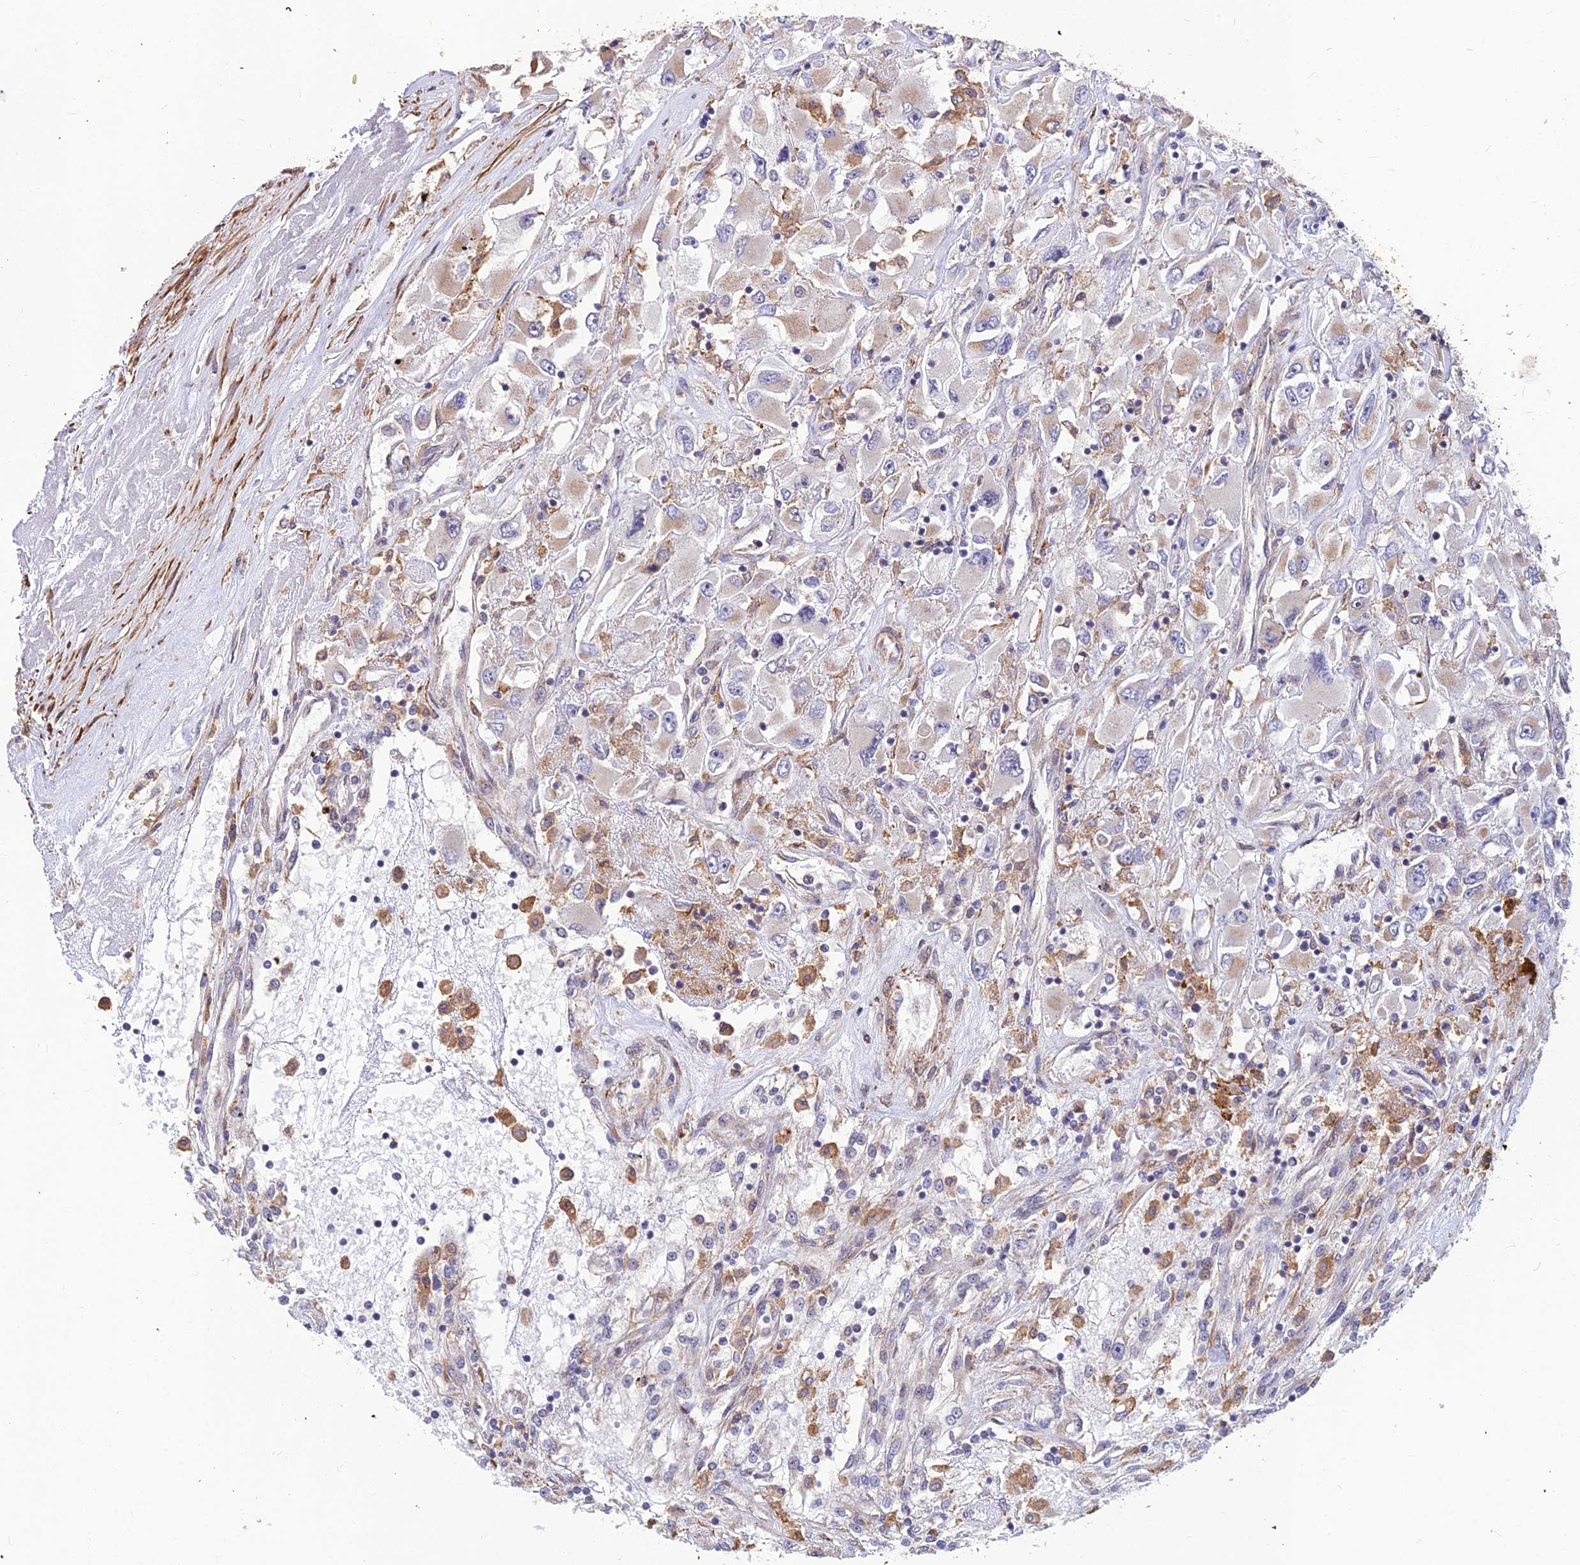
{"staining": {"intensity": "negative", "quantity": "none", "location": "none"}, "tissue": "renal cancer", "cell_type": "Tumor cells", "image_type": "cancer", "snomed": [{"axis": "morphology", "description": "Adenocarcinoma, NOS"}, {"axis": "topography", "description": "Kidney"}], "caption": "Tumor cells are negative for brown protein staining in adenocarcinoma (renal).", "gene": "LEKR1", "patient": {"sex": "female", "age": 52}}